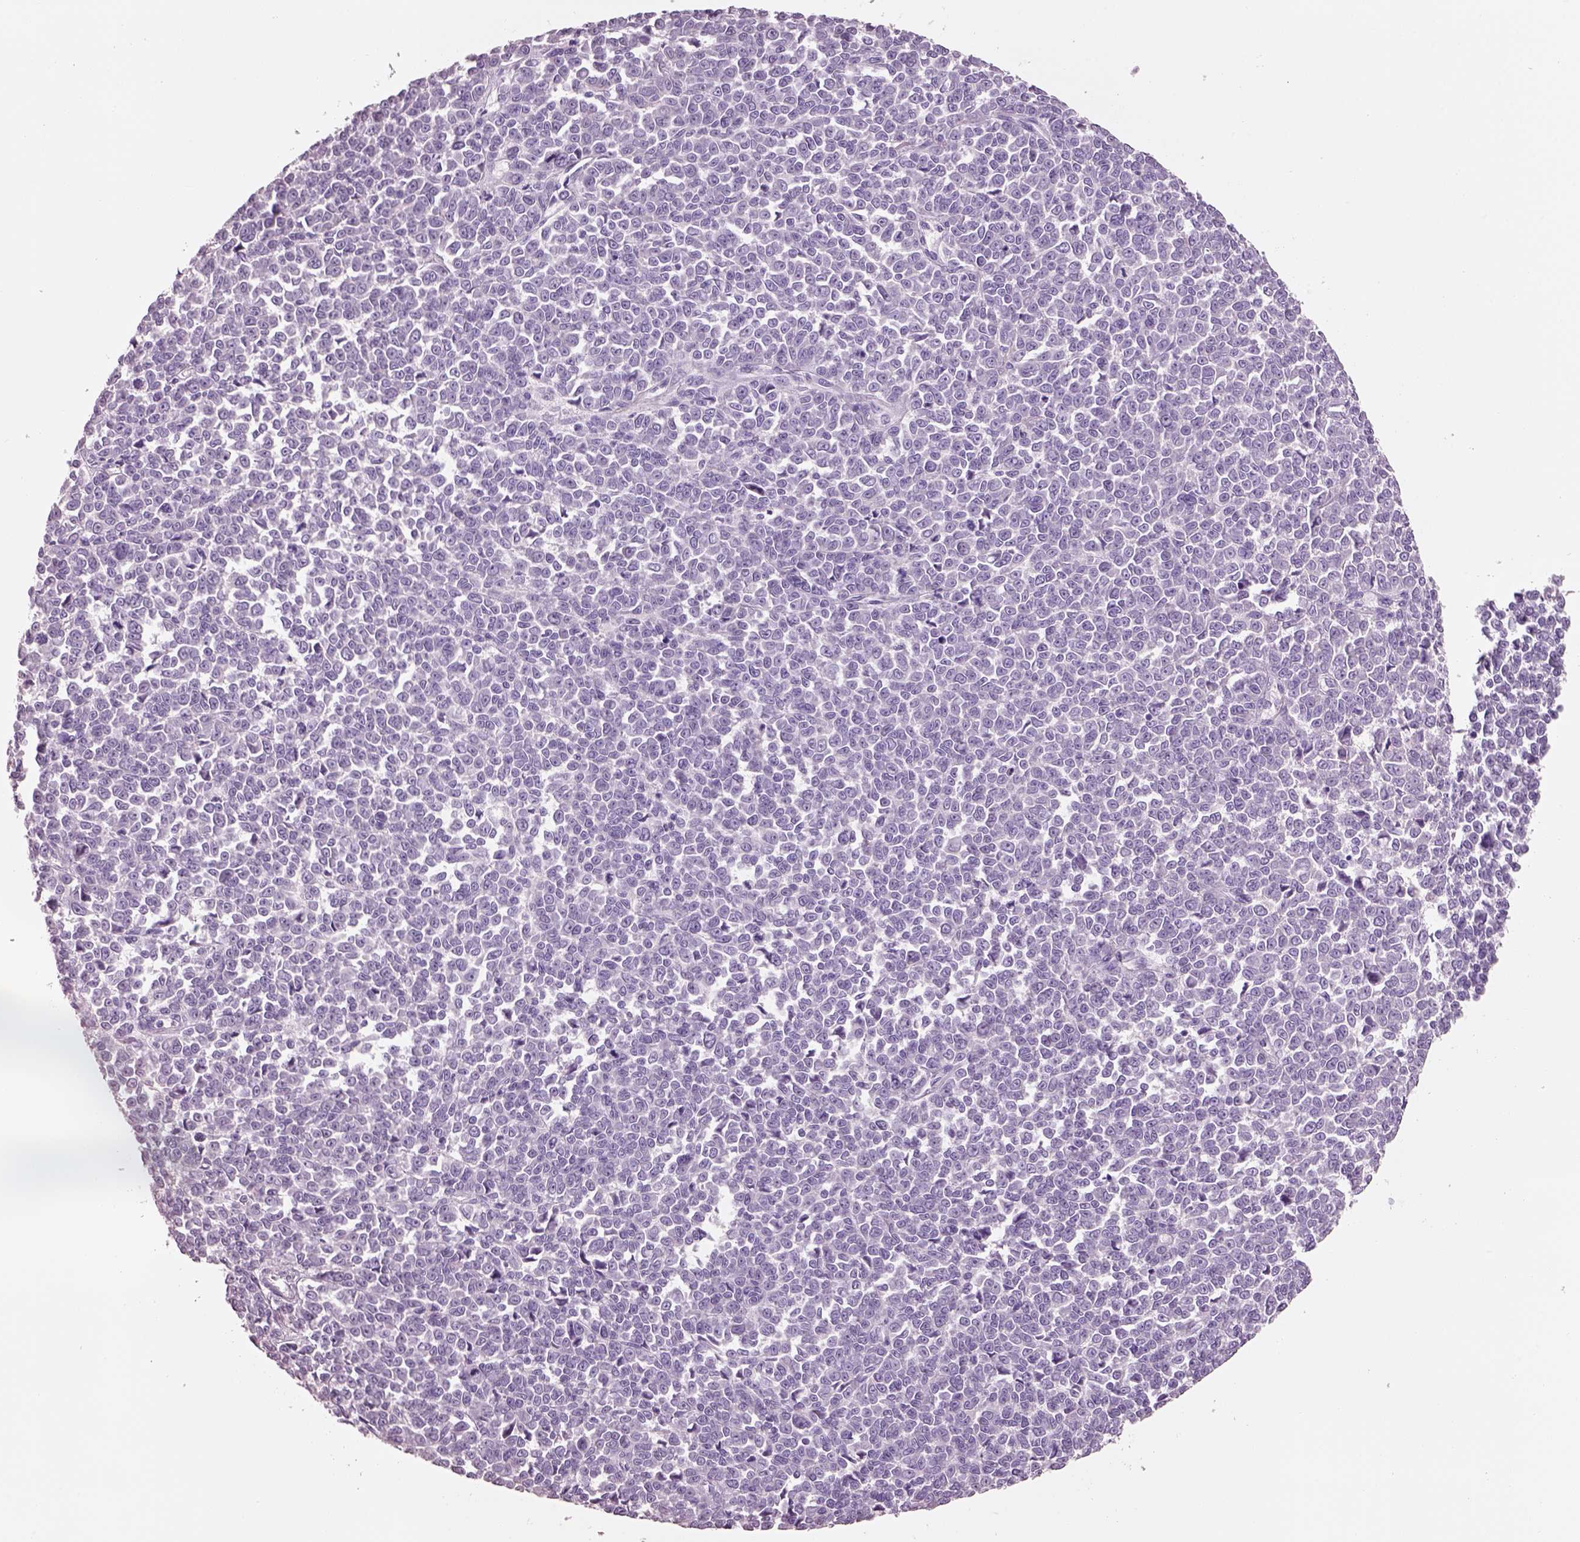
{"staining": {"intensity": "negative", "quantity": "none", "location": "none"}, "tissue": "melanoma", "cell_type": "Tumor cells", "image_type": "cancer", "snomed": [{"axis": "morphology", "description": "Malignant melanoma, NOS"}, {"axis": "topography", "description": "Skin"}], "caption": "Immunohistochemistry photomicrograph of neoplastic tissue: human melanoma stained with DAB shows no significant protein positivity in tumor cells.", "gene": "PNOC", "patient": {"sex": "female", "age": 95}}